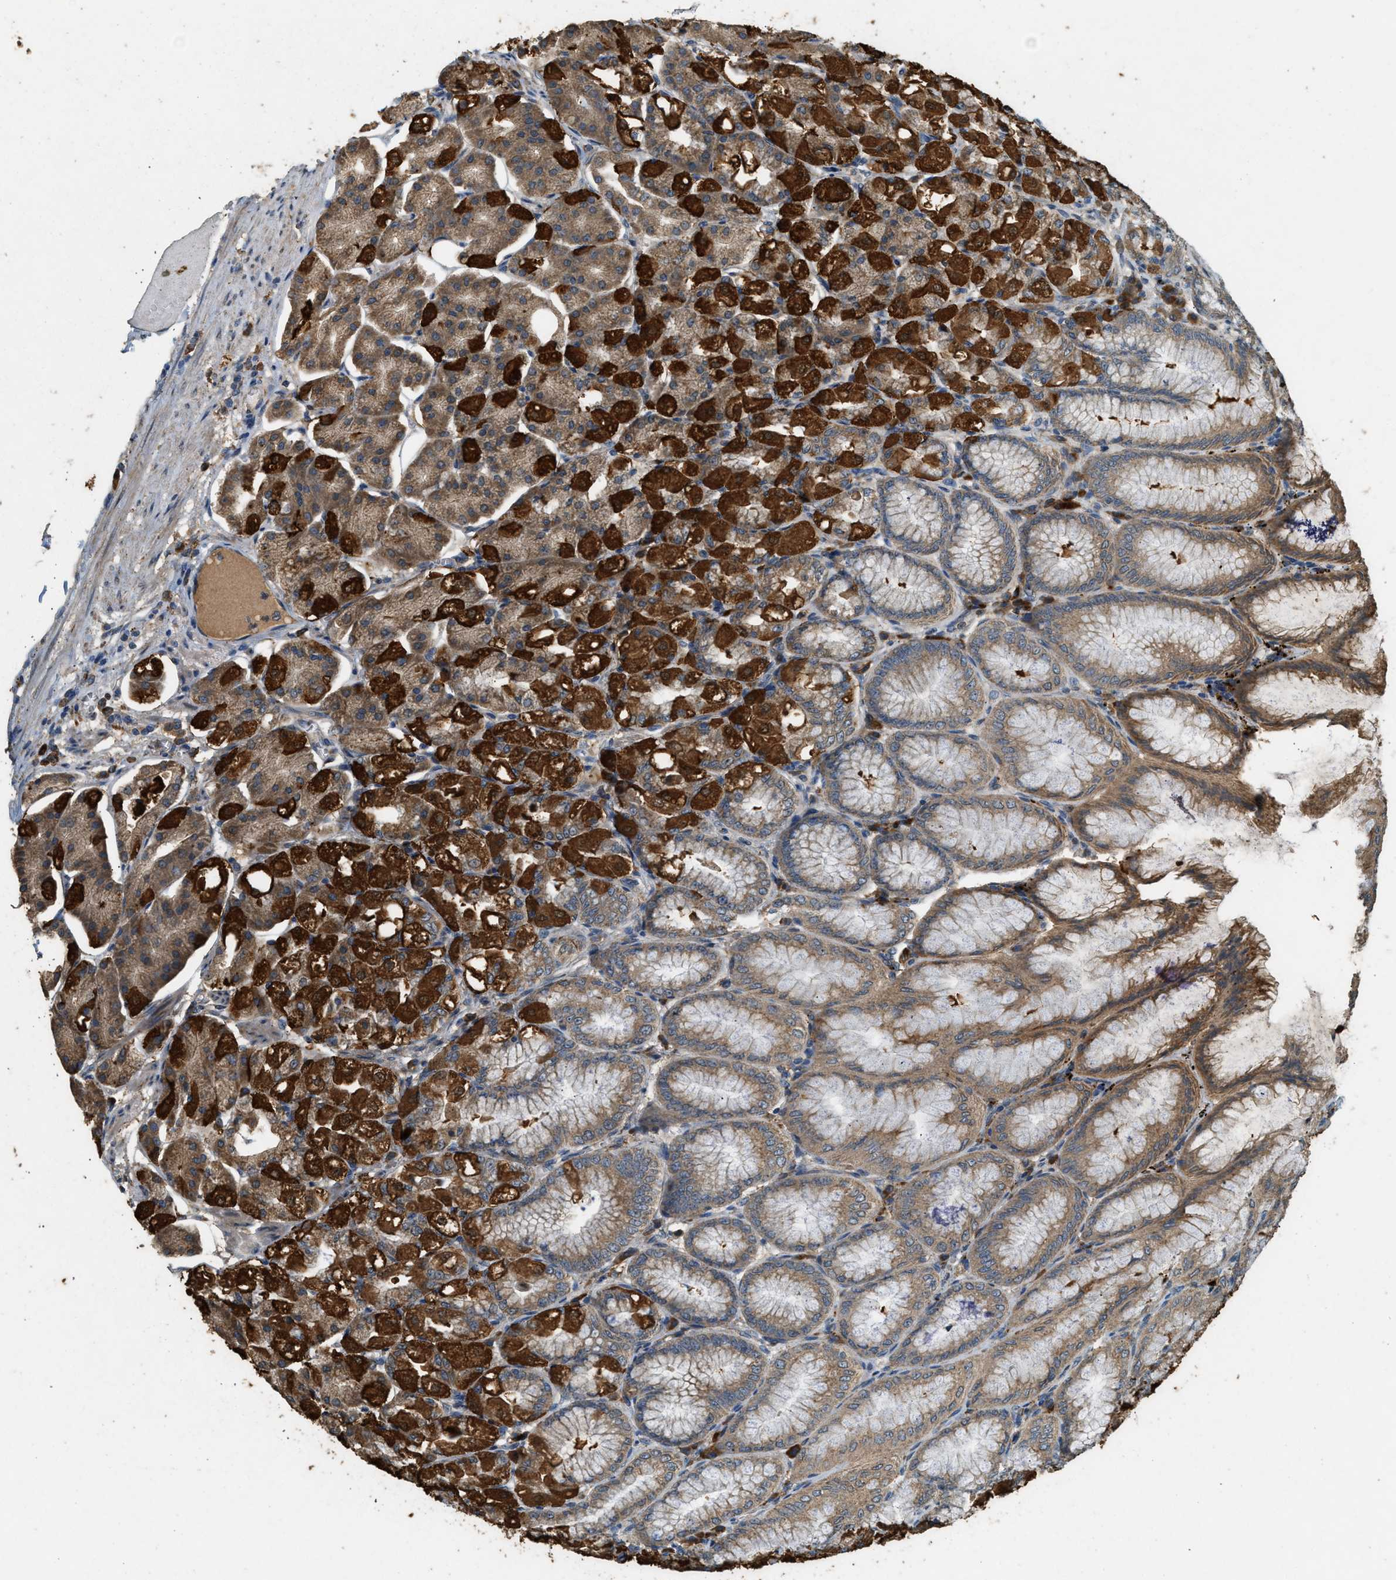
{"staining": {"intensity": "strong", "quantity": ">75%", "location": "cytoplasmic/membranous,nuclear"}, "tissue": "stomach", "cell_type": "Glandular cells", "image_type": "normal", "snomed": [{"axis": "morphology", "description": "Normal tissue, NOS"}, {"axis": "topography", "description": "Stomach, lower"}], "caption": "Immunohistochemical staining of unremarkable human stomach reveals >75% levels of strong cytoplasmic/membranous,nuclear protein expression in about >75% of glandular cells. Nuclei are stained in blue.", "gene": "CTSB", "patient": {"sex": "male", "age": 71}}